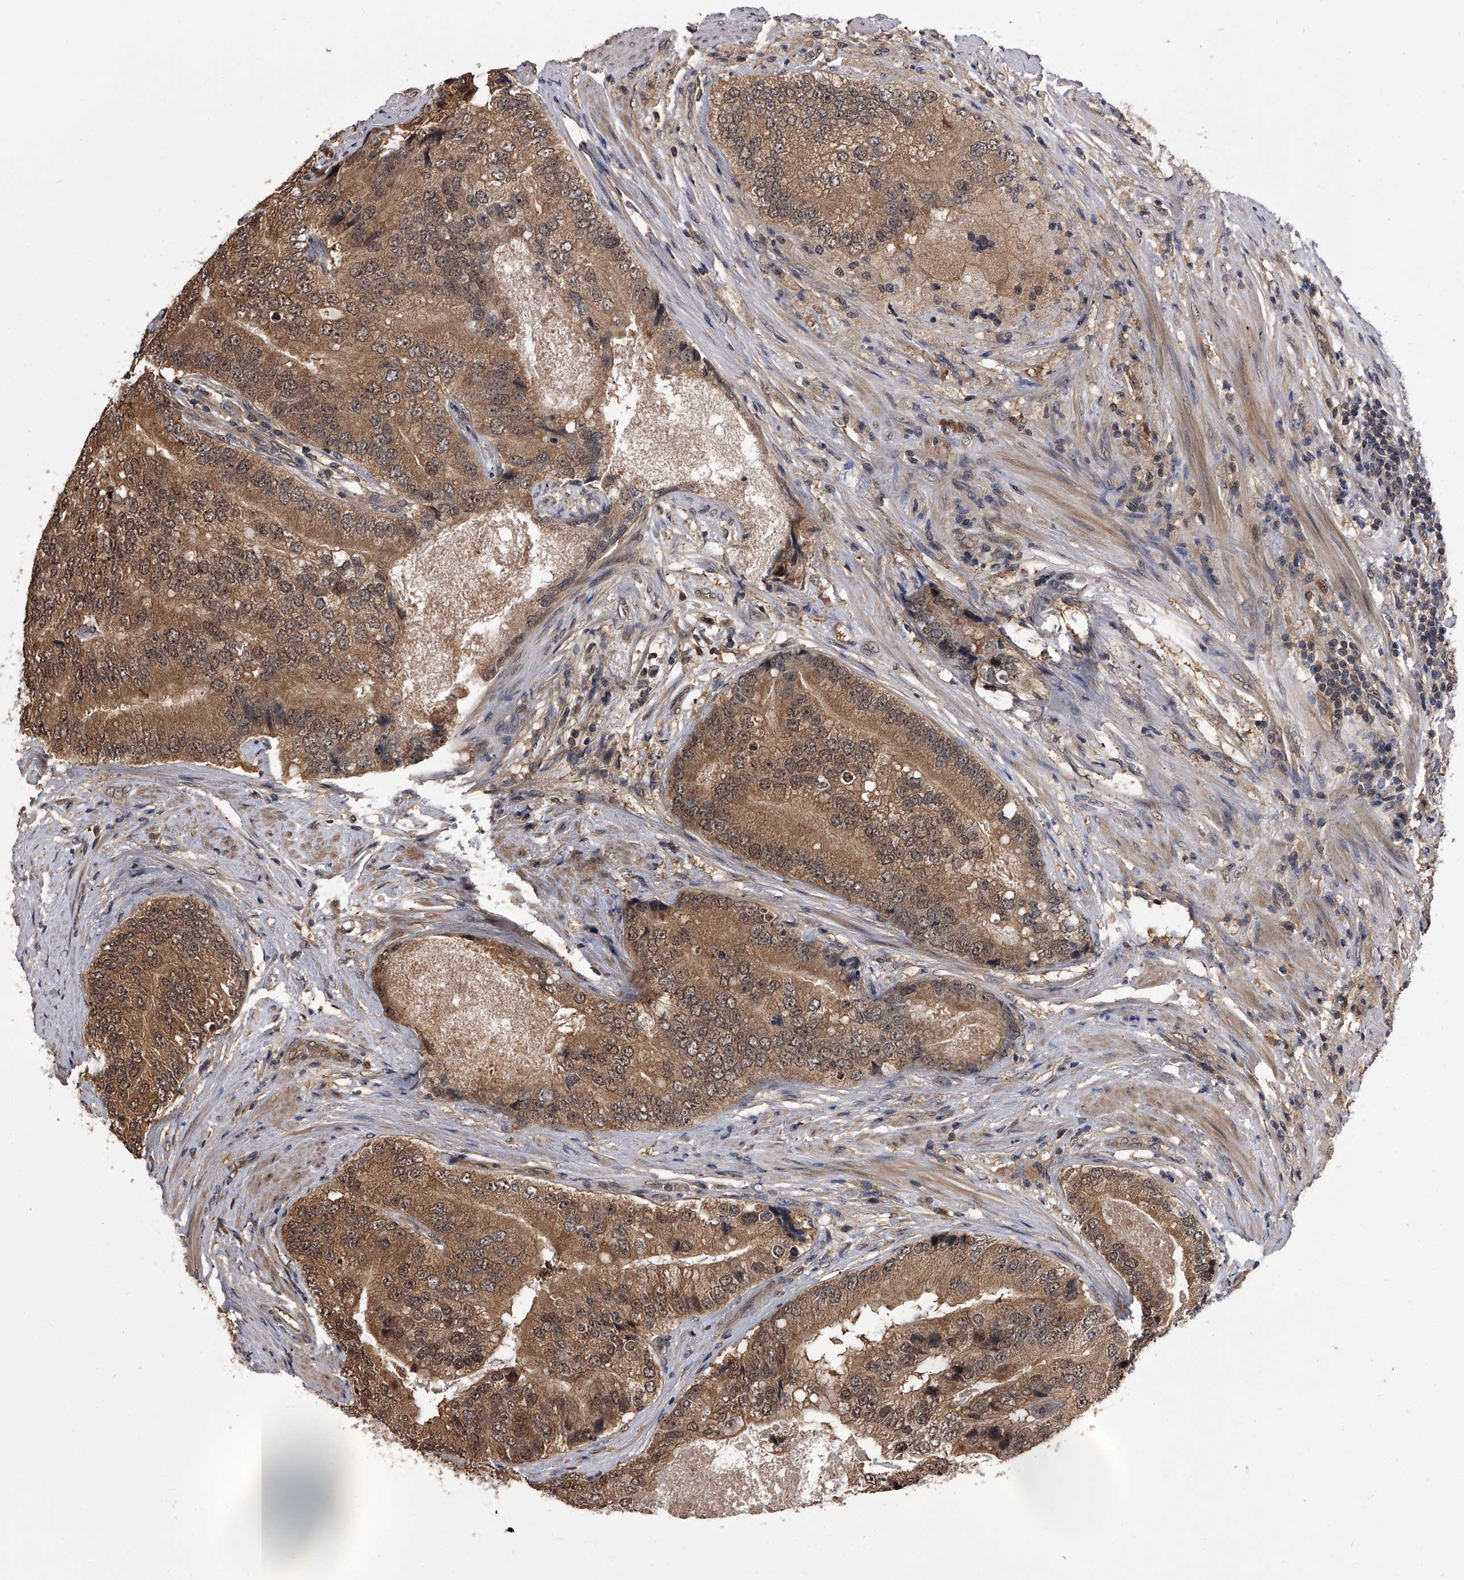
{"staining": {"intensity": "moderate", "quantity": ">75%", "location": "cytoplasmic/membranous,nuclear"}, "tissue": "prostate cancer", "cell_type": "Tumor cells", "image_type": "cancer", "snomed": [{"axis": "morphology", "description": "Adenocarcinoma, High grade"}, {"axis": "topography", "description": "Prostate"}], "caption": "Prostate cancer stained with a protein marker shows moderate staining in tumor cells.", "gene": "SLC18B1", "patient": {"sex": "male", "age": 70}}